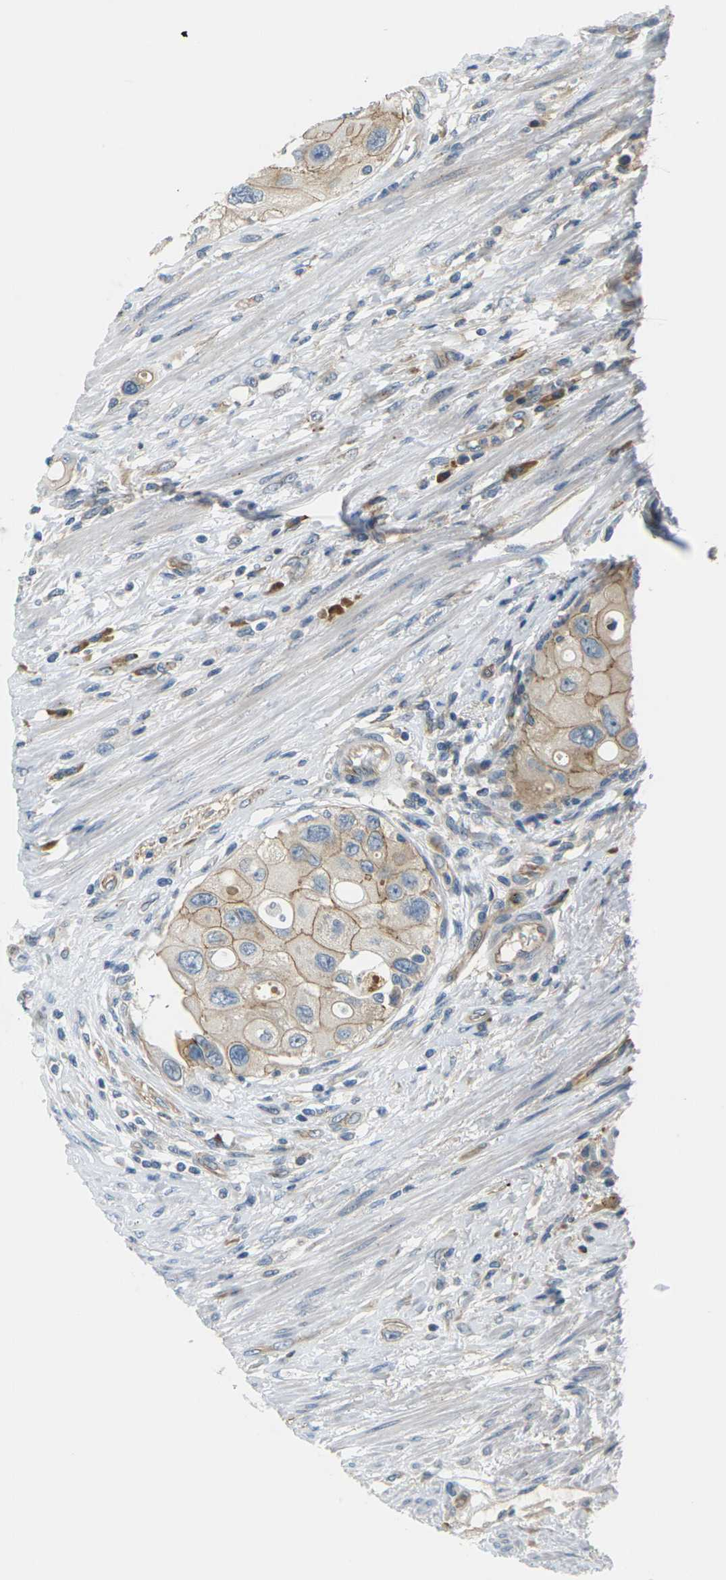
{"staining": {"intensity": "moderate", "quantity": ">75%", "location": "cytoplasmic/membranous"}, "tissue": "urothelial cancer", "cell_type": "Tumor cells", "image_type": "cancer", "snomed": [{"axis": "morphology", "description": "Urothelial carcinoma, High grade"}, {"axis": "topography", "description": "Urinary bladder"}], "caption": "High-grade urothelial carcinoma stained with immunohistochemistry (IHC) displays moderate cytoplasmic/membranous staining in approximately >75% of tumor cells.", "gene": "SLC13A3", "patient": {"sex": "female", "age": 56}}